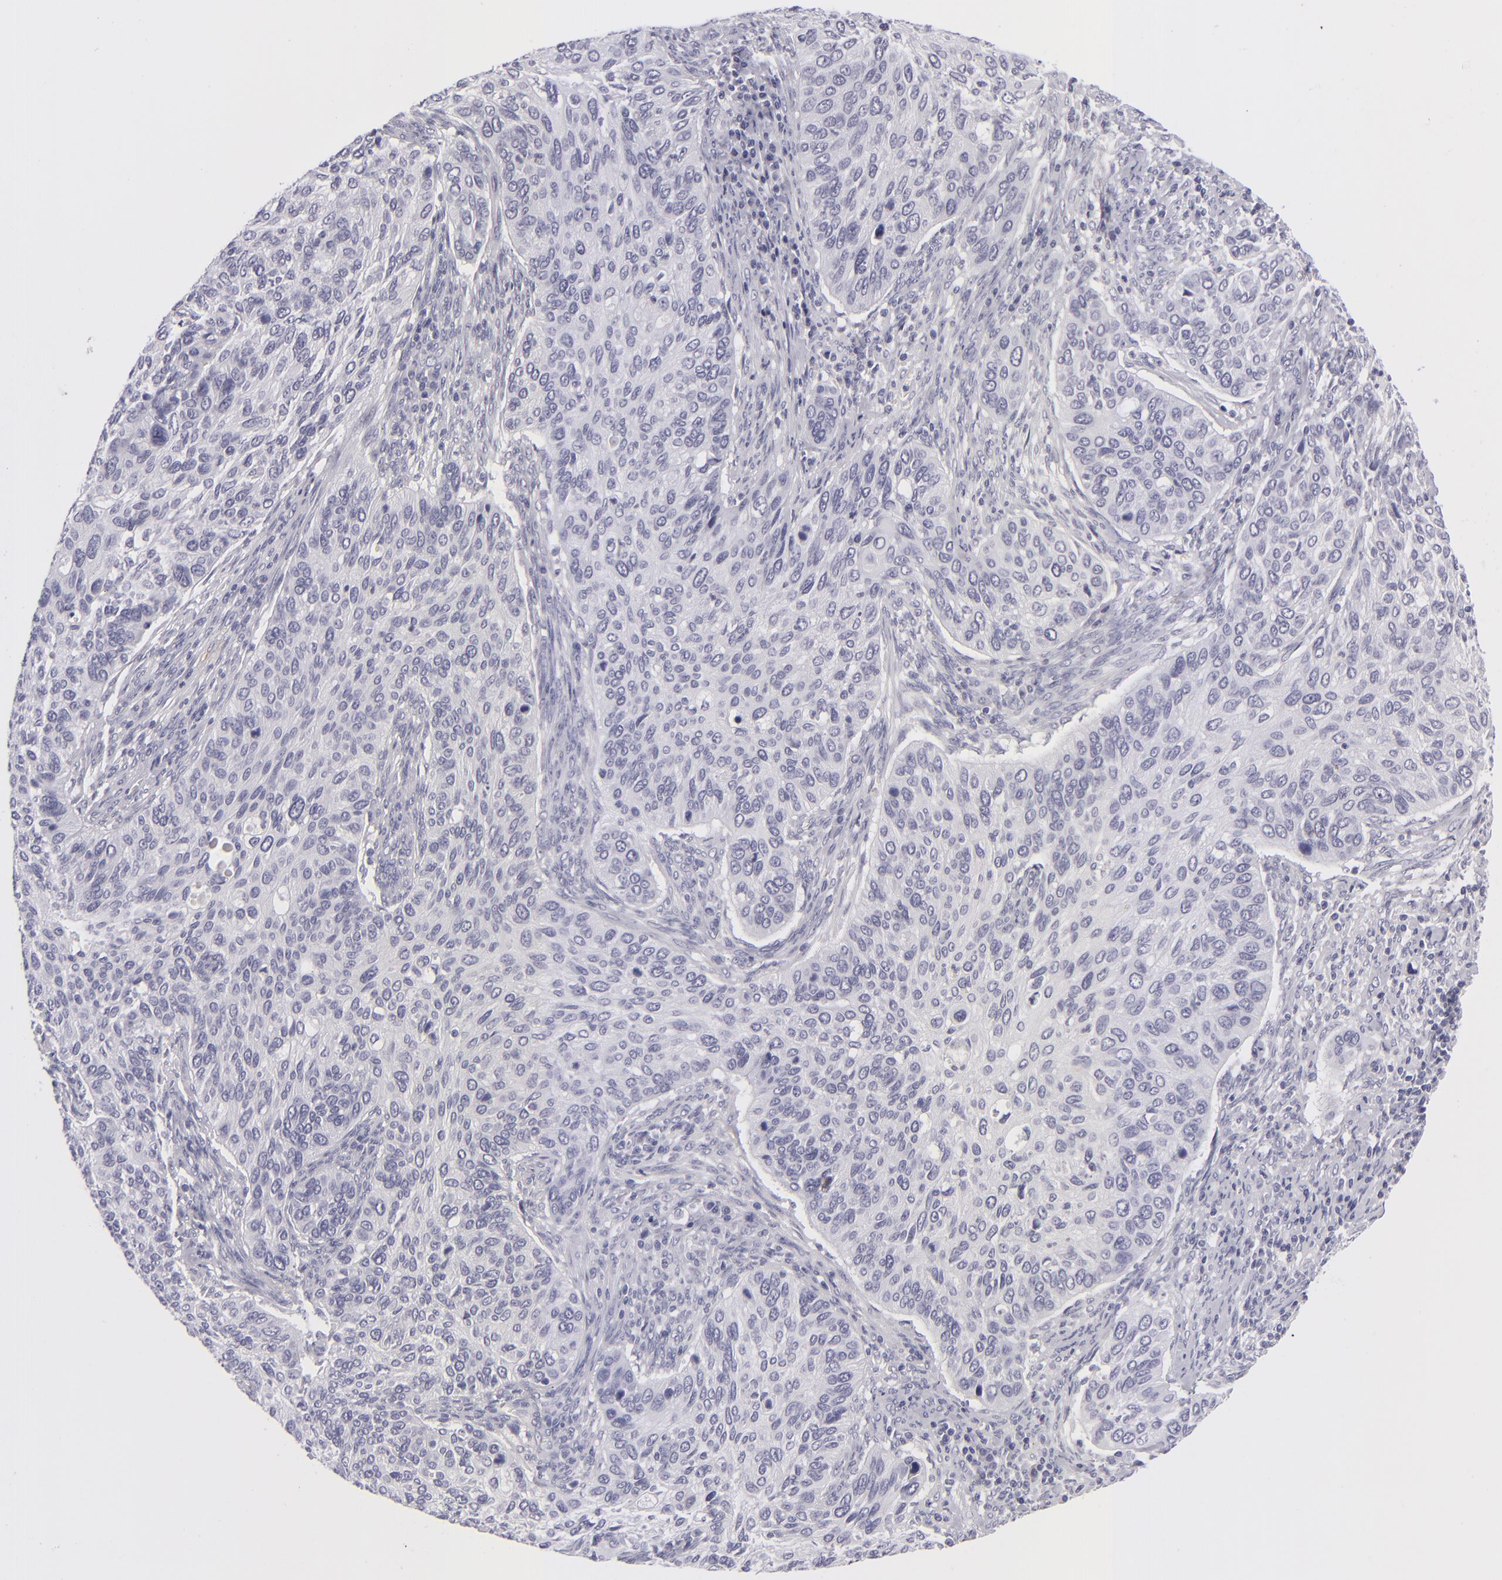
{"staining": {"intensity": "negative", "quantity": "none", "location": "none"}, "tissue": "cervical cancer", "cell_type": "Tumor cells", "image_type": "cancer", "snomed": [{"axis": "morphology", "description": "Adenocarcinoma, NOS"}, {"axis": "topography", "description": "Cervix"}], "caption": "Immunohistochemistry photomicrograph of neoplastic tissue: human cervical adenocarcinoma stained with DAB reveals no significant protein positivity in tumor cells.", "gene": "TNNC1", "patient": {"sex": "female", "age": 29}}